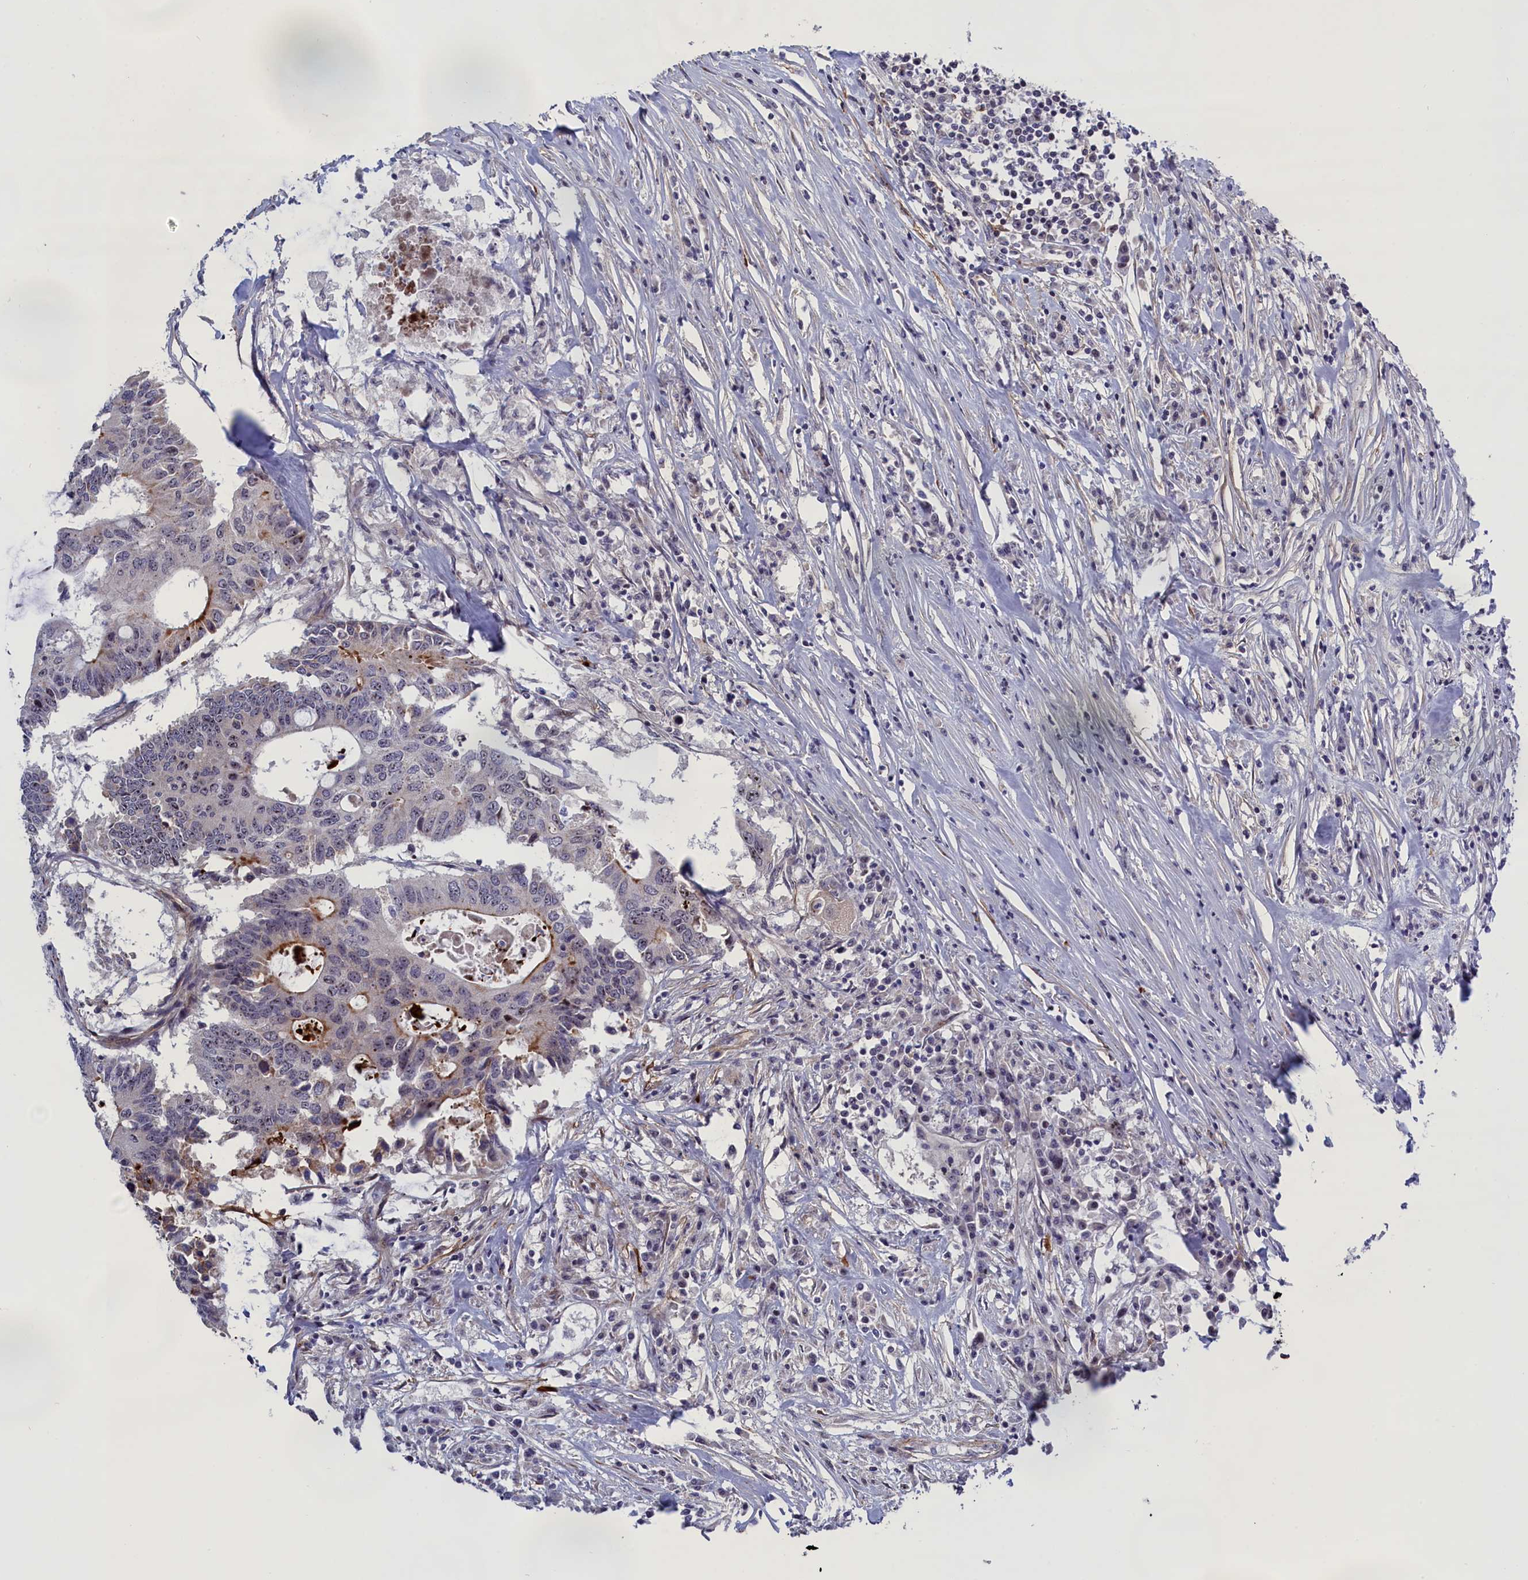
{"staining": {"intensity": "moderate", "quantity": "<25%", "location": "cytoplasmic/membranous"}, "tissue": "colorectal cancer", "cell_type": "Tumor cells", "image_type": "cancer", "snomed": [{"axis": "morphology", "description": "Adenocarcinoma, NOS"}, {"axis": "topography", "description": "Colon"}], "caption": "A brown stain shows moderate cytoplasmic/membranous expression of a protein in human colorectal cancer (adenocarcinoma) tumor cells.", "gene": "PPAN", "patient": {"sex": "male", "age": 71}}